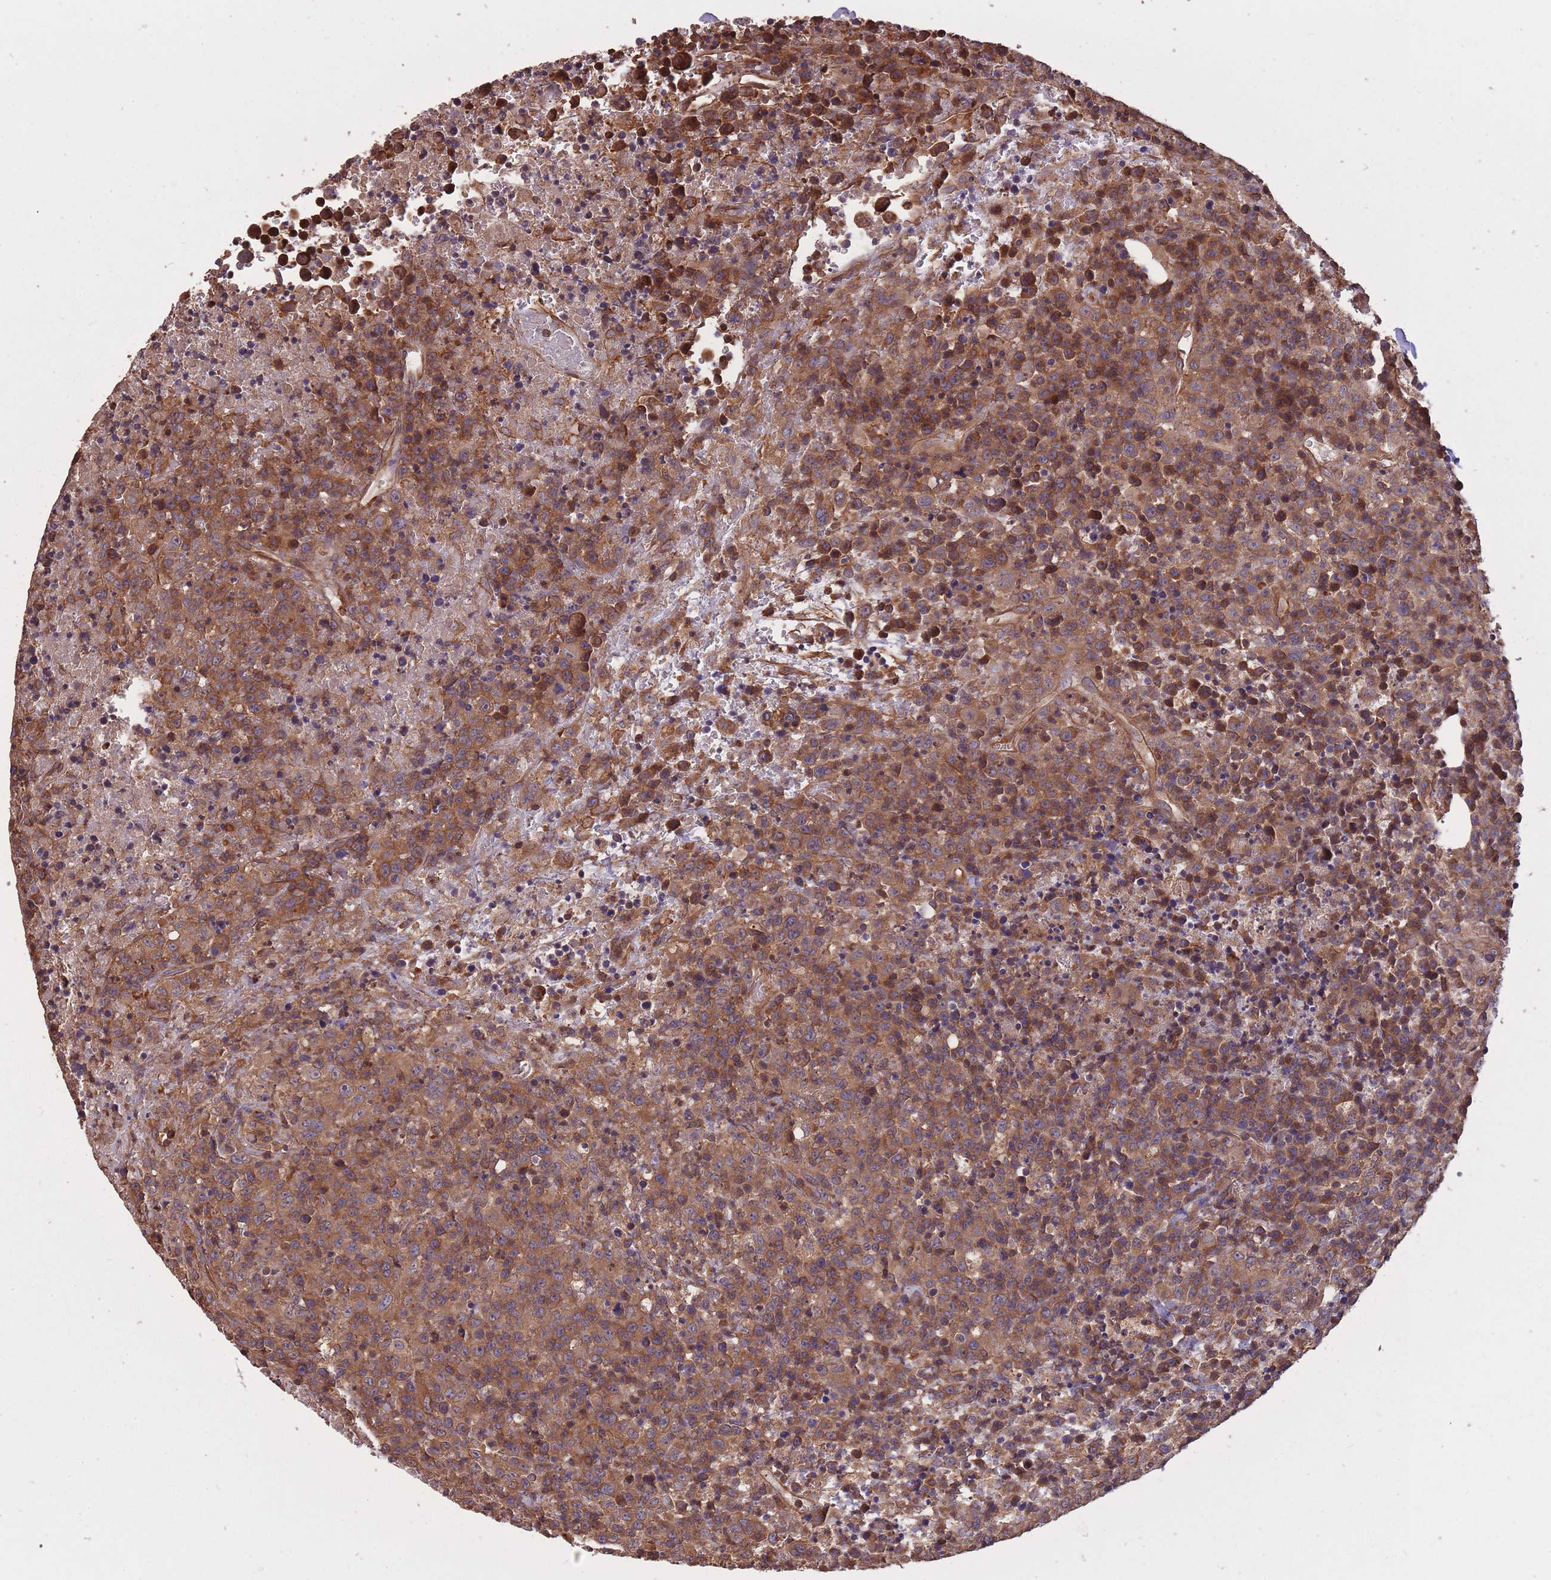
{"staining": {"intensity": "moderate", "quantity": ">75%", "location": "cytoplasmic/membranous"}, "tissue": "lymphoma", "cell_type": "Tumor cells", "image_type": "cancer", "snomed": [{"axis": "morphology", "description": "Malignant lymphoma, non-Hodgkin's type, High grade"}, {"axis": "topography", "description": "Lymph node"}], "caption": "Immunohistochemical staining of lymphoma demonstrates medium levels of moderate cytoplasmic/membranous expression in about >75% of tumor cells.", "gene": "ARMH3", "patient": {"sex": "male", "age": 16}}